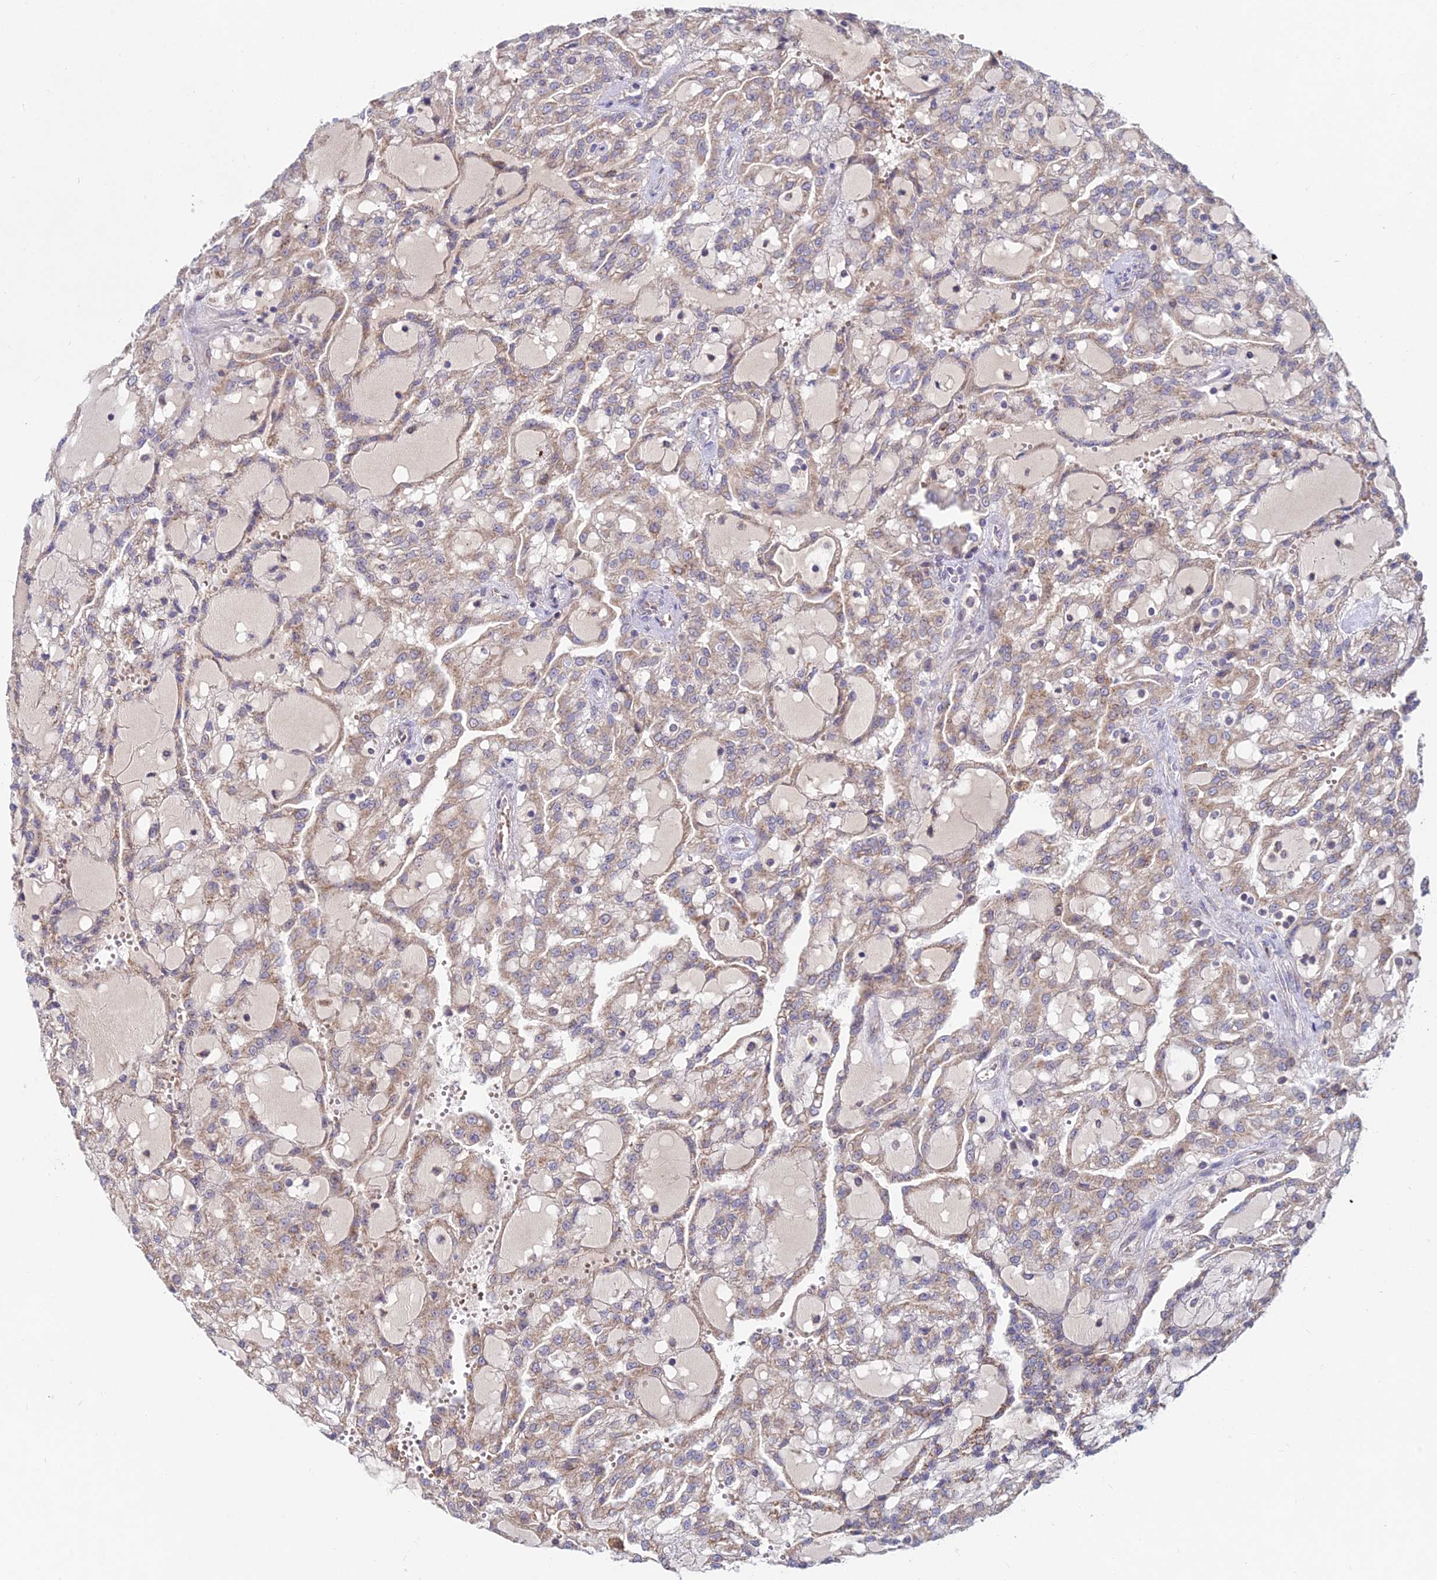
{"staining": {"intensity": "weak", "quantity": ">75%", "location": "cytoplasmic/membranous"}, "tissue": "renal cancer", "cell_type": "Tumor cells", "image_type": "cancer", "snomed": [{"axis": "morphology", "description": "Adenocarcinoma, NOS"}, {"axis": "topography", "description": "Kidney"}], "caption": "A brown stain labels weak cytoplasmic/membranous positivity of a protein in human renal cancer (adenocarcinoma) tumor cells.", "gene": "WDR43", "patient": {"sex": "male", "age": 63}}